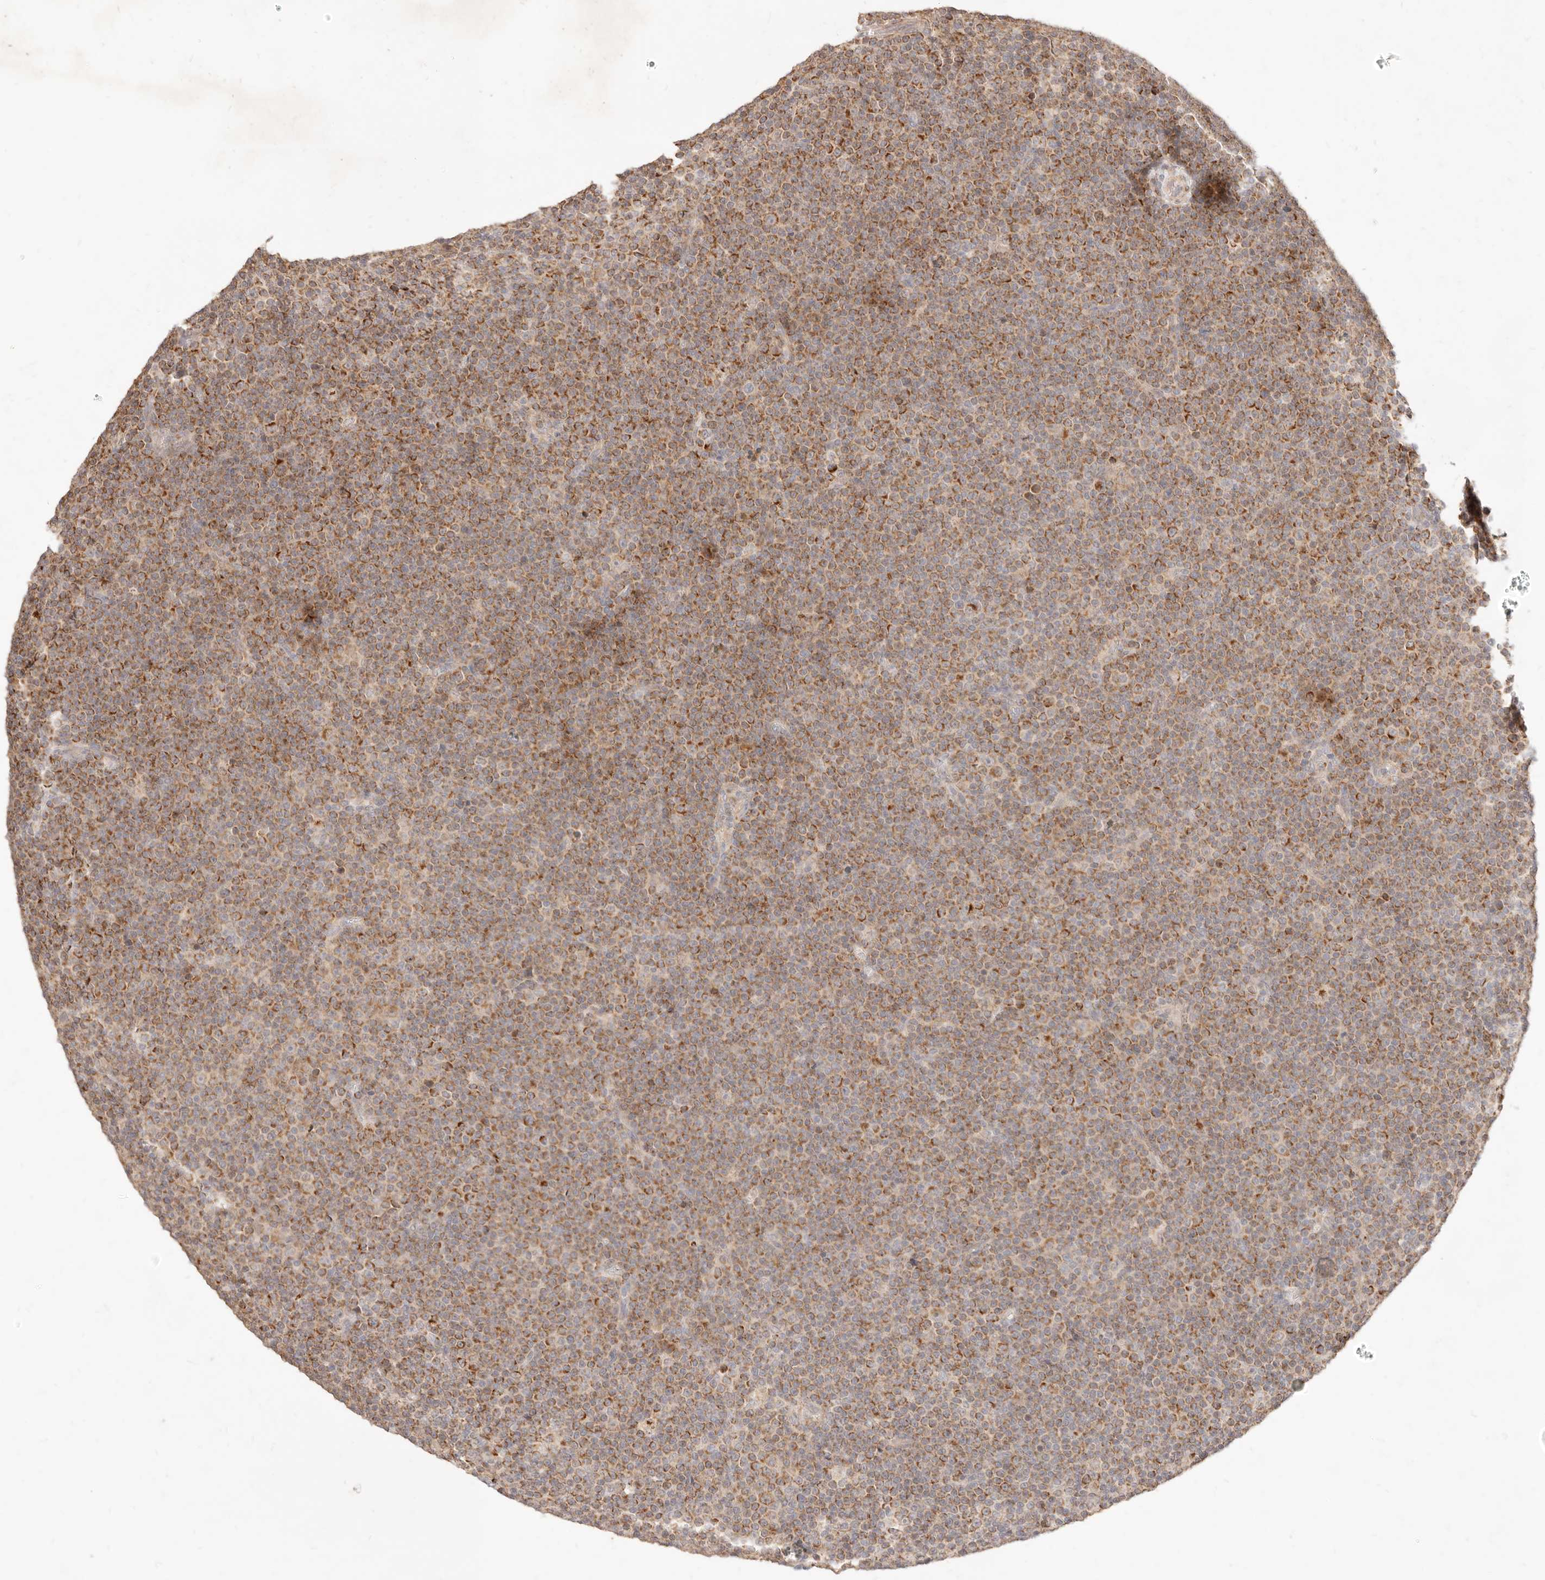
{"staining": {"intensity": "moderate", "quantity": ">75%", "location": "cytoplasmic/membranous"}, "tissue": "lymphoma", "cell_type": "Tumor cells", "image_type": "cancer", "snomed": [{"axis": "morphology", "description": "Malignant lymphoma, non-Hodgkin's type, Low grade"}, {"axis": "topography", "description": "Lymph node"}], "caption": "Lymphoma was stained to show a protein in brown. There is medium levels of moderate cytoplasmic/membranous expression in about >75% of tumor cells.", "gene": "RUBCNL", "patient": {"sex": "female", "age": 67}}